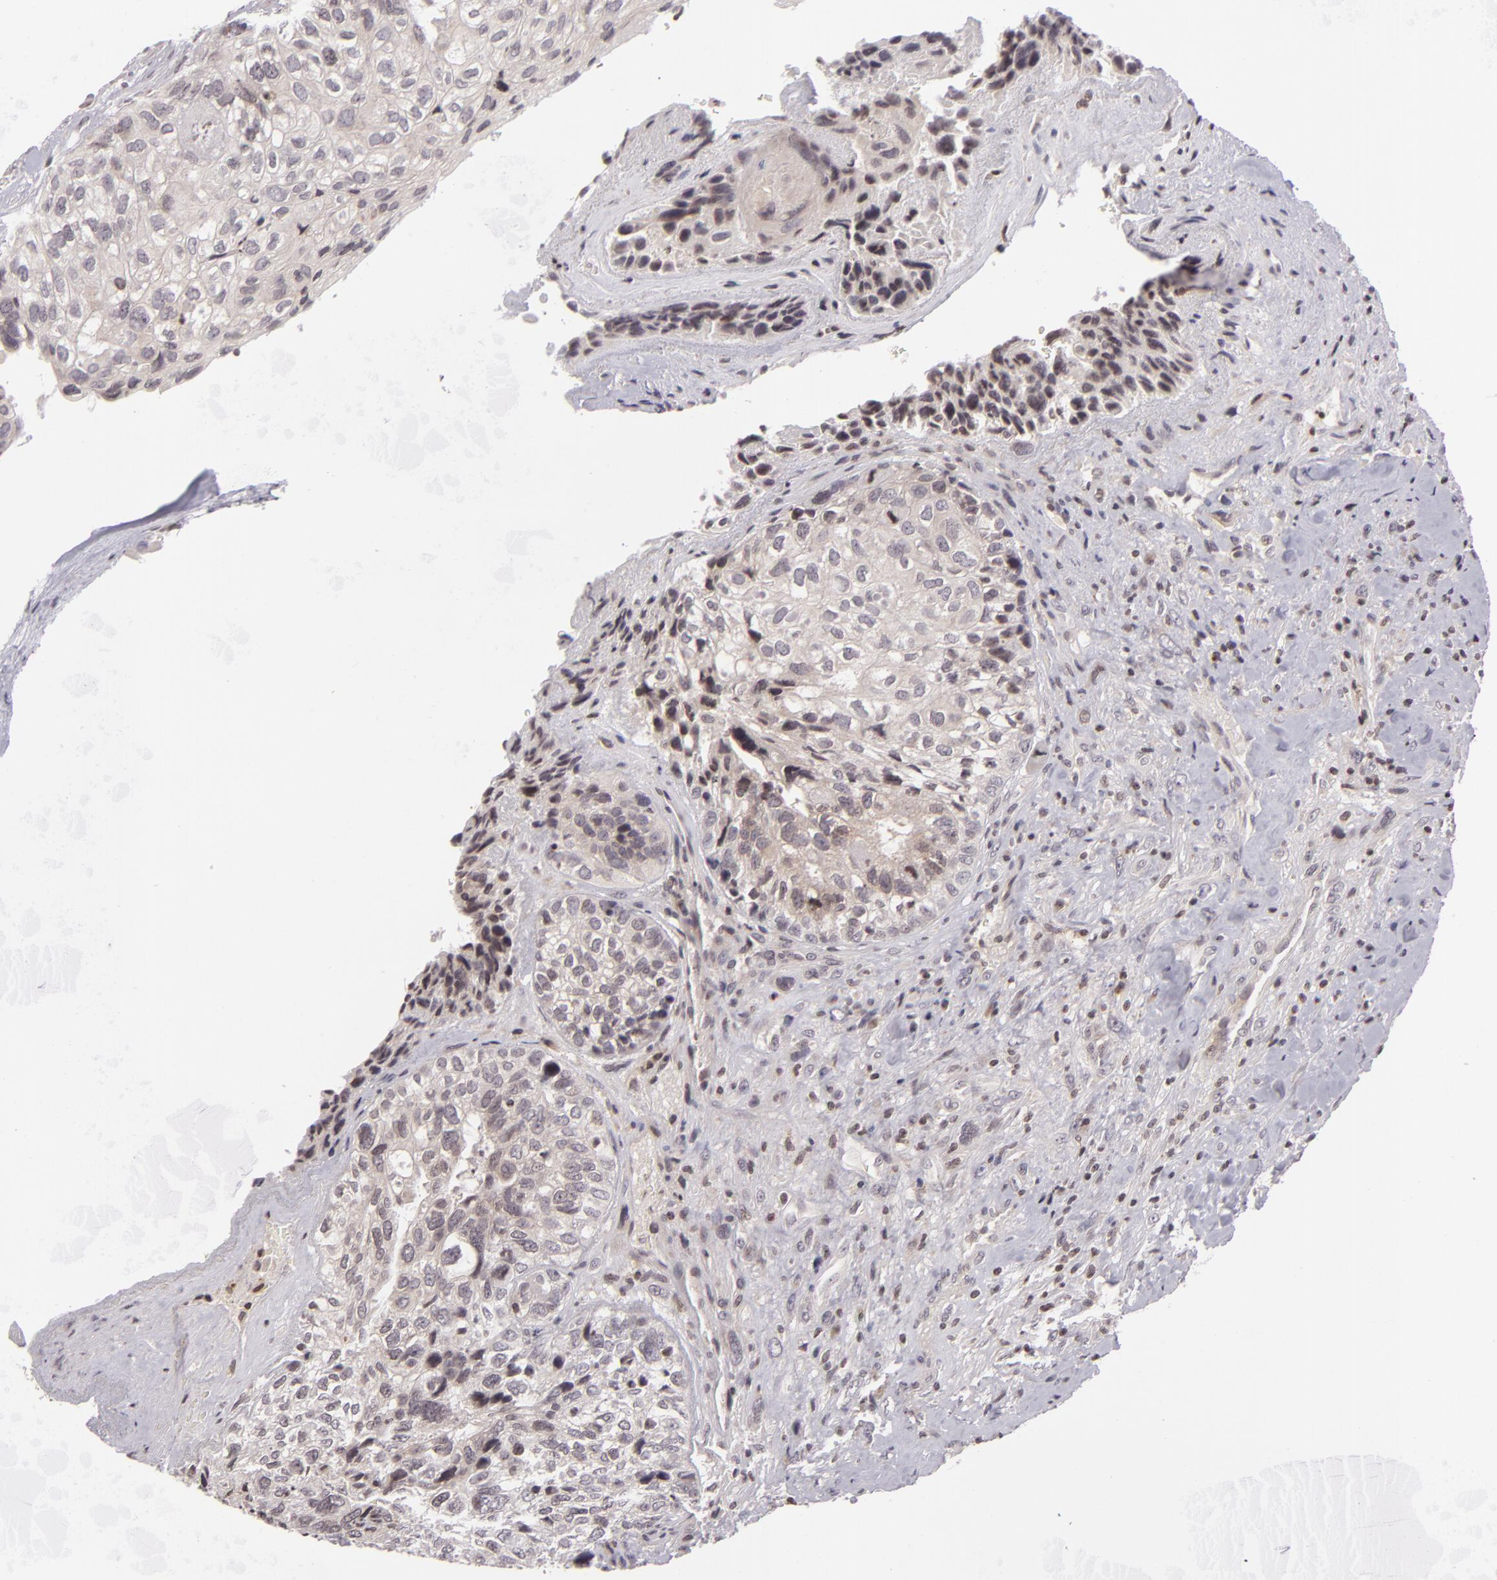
{"staining": {"intensity": "weak", "quantity": "<25%", "location": "nuclear"}, "tissue": "breast cancer", "cell_type": "Tumor cells", "image_type": "cancer", "snomed": [{"axis": "morphology", "description": "Neoplasm, malignant, NOS"}, {"axis": "topography", "description": "Breast"}], "caption": "The histopathology image reveals no staining of tumor cells in breast cancer (malignant neoplasm). The staining was performed using DAB (3,3'-diaminobenzidine) to visualize the protein expression in brown, while the nuclei were stained in blue with hematoxylin (Magnification: 20x).", "gene": "AKAP6", "patient": {"sex": "female", "age": 50}}